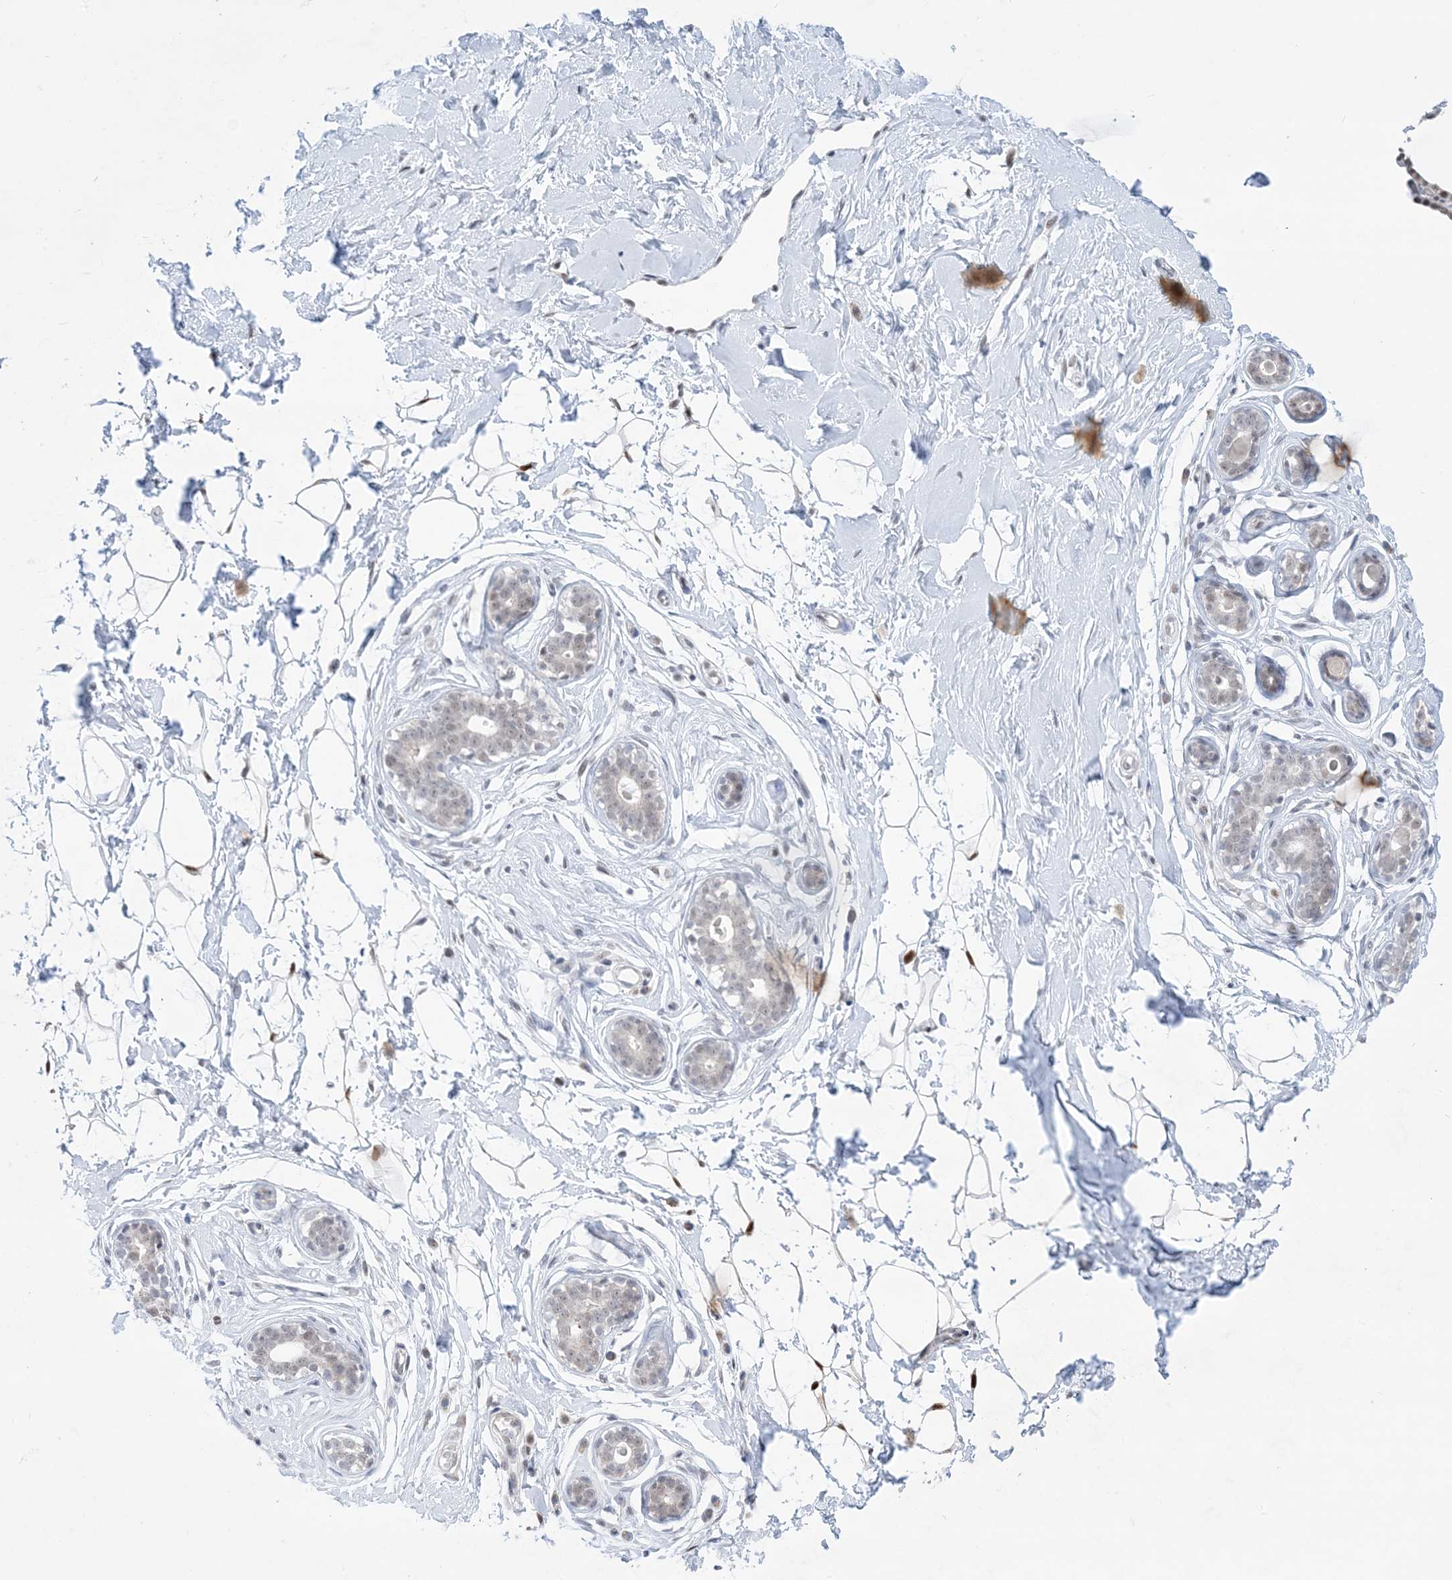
{"staining": {"intensity": "strong", "quantity": ">75%", "location": "nuclear"}, "tissue": "breast", "cell_type": "Adipocytes", "image_type": "normal", "snomed": [{"axis": "morphology", "description": "Normal tissue, NOS"}, {"axis": "morphology", "description": "Adenoma, NOS"}, {"axis": "topography", "description": "Breast"}], "caption": "The image exhibits immunohistochemical staining of unremarkable breast. There is strong nuclear staining is identified in about >75% of adipocytes.", "gene": "TFPT", "patient": {"sex": "female", "age": 23}}